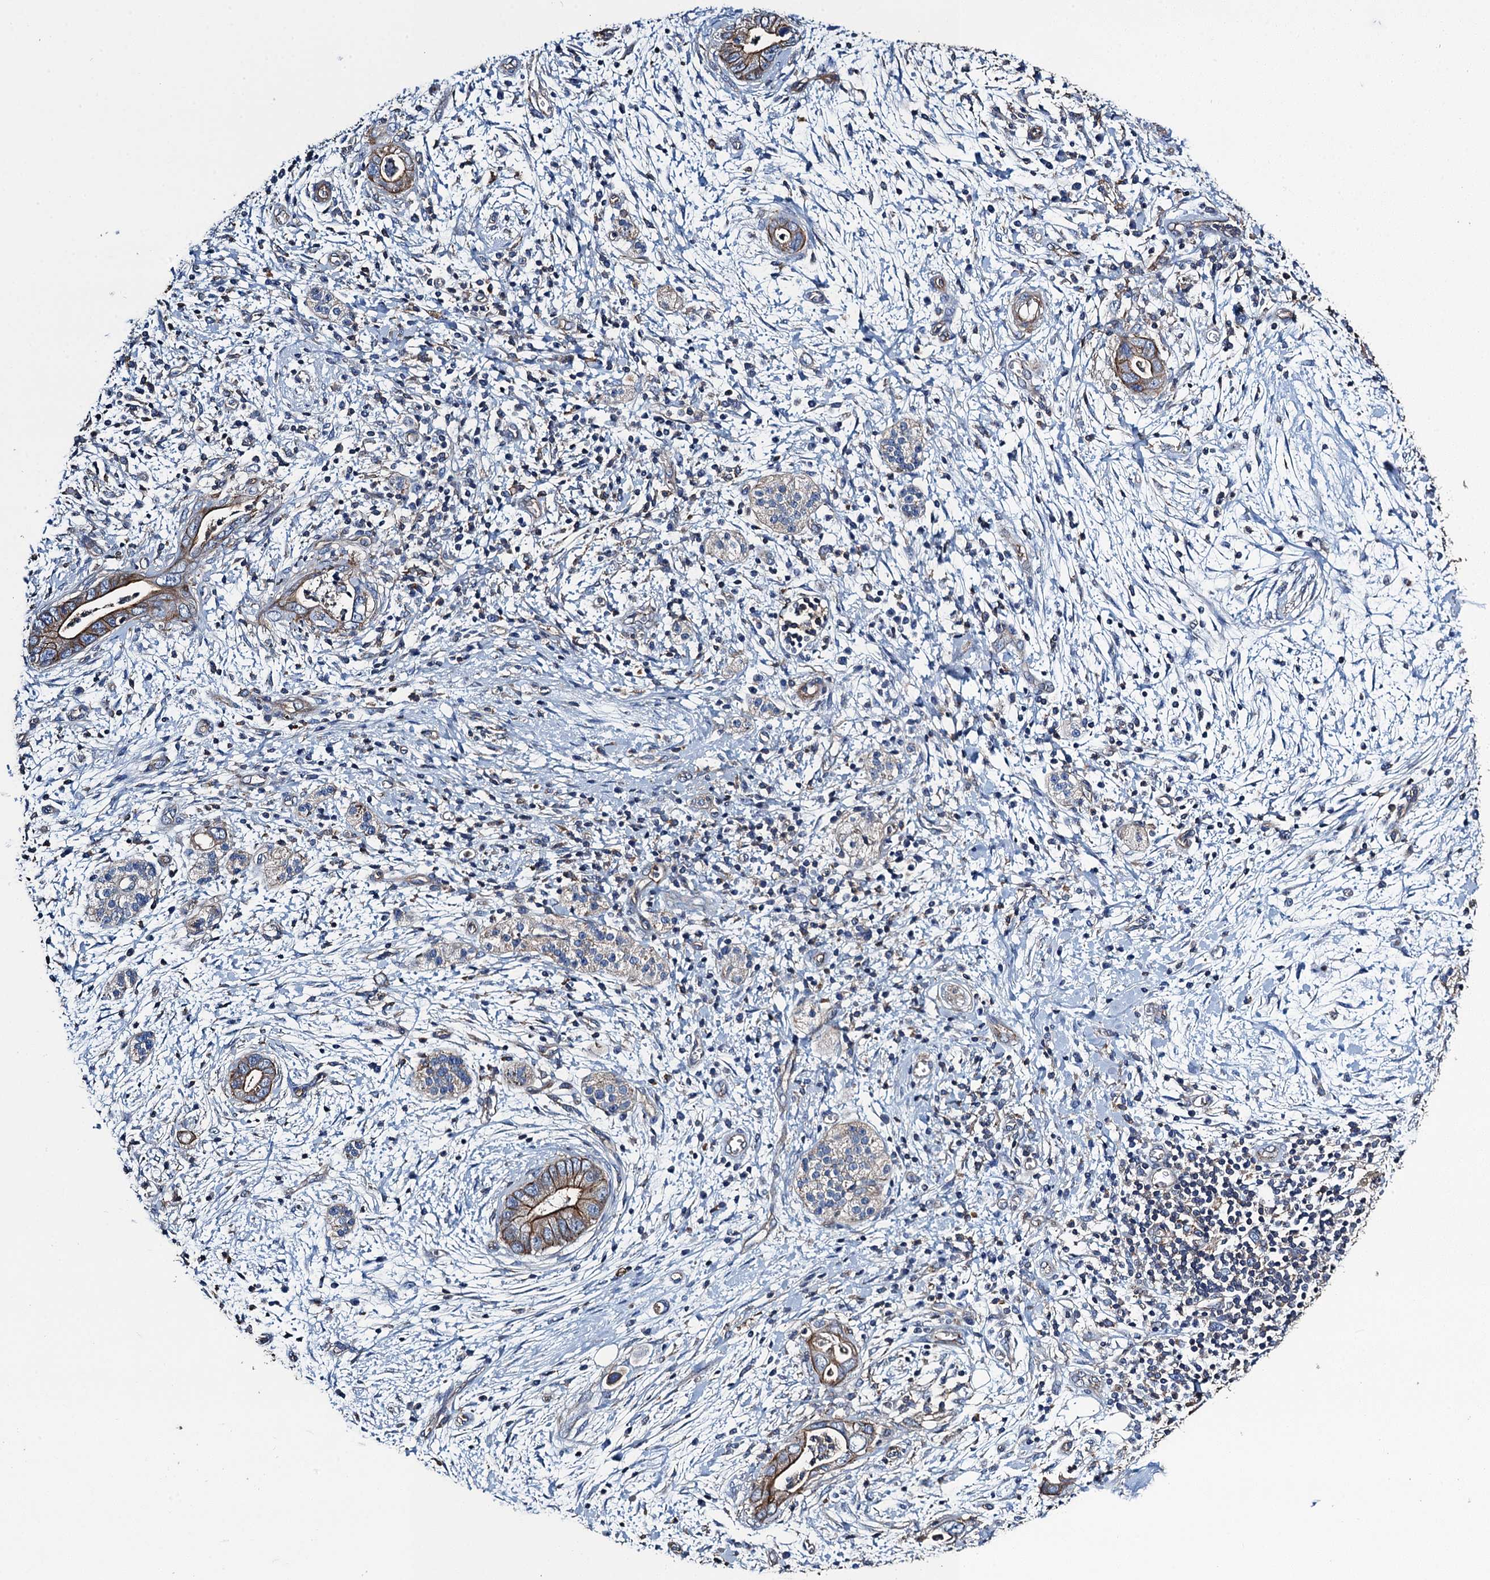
{"staining": {"intensity": "moderate", "quantity": "25%-75%", "location": "cytoplasmic/membranous"}, "tissue": "pancreatic cancer", "cell_type": "Tumor cells", "image_type": "cancer", "snomed": [{"axis": "morphology", "description": "Adenocarcinoma, NOS"}, {"axis": "topography", "description": "Pancreas"}], "caption": "The photomicrograph shows a brown stain indicating the presence of a protein in the cytoplasmic/membranous of tumor cells in pancreatic adenocarcinoma.", "gene": "PROSER2", "patient": {"sex": "male", "age": 75}}